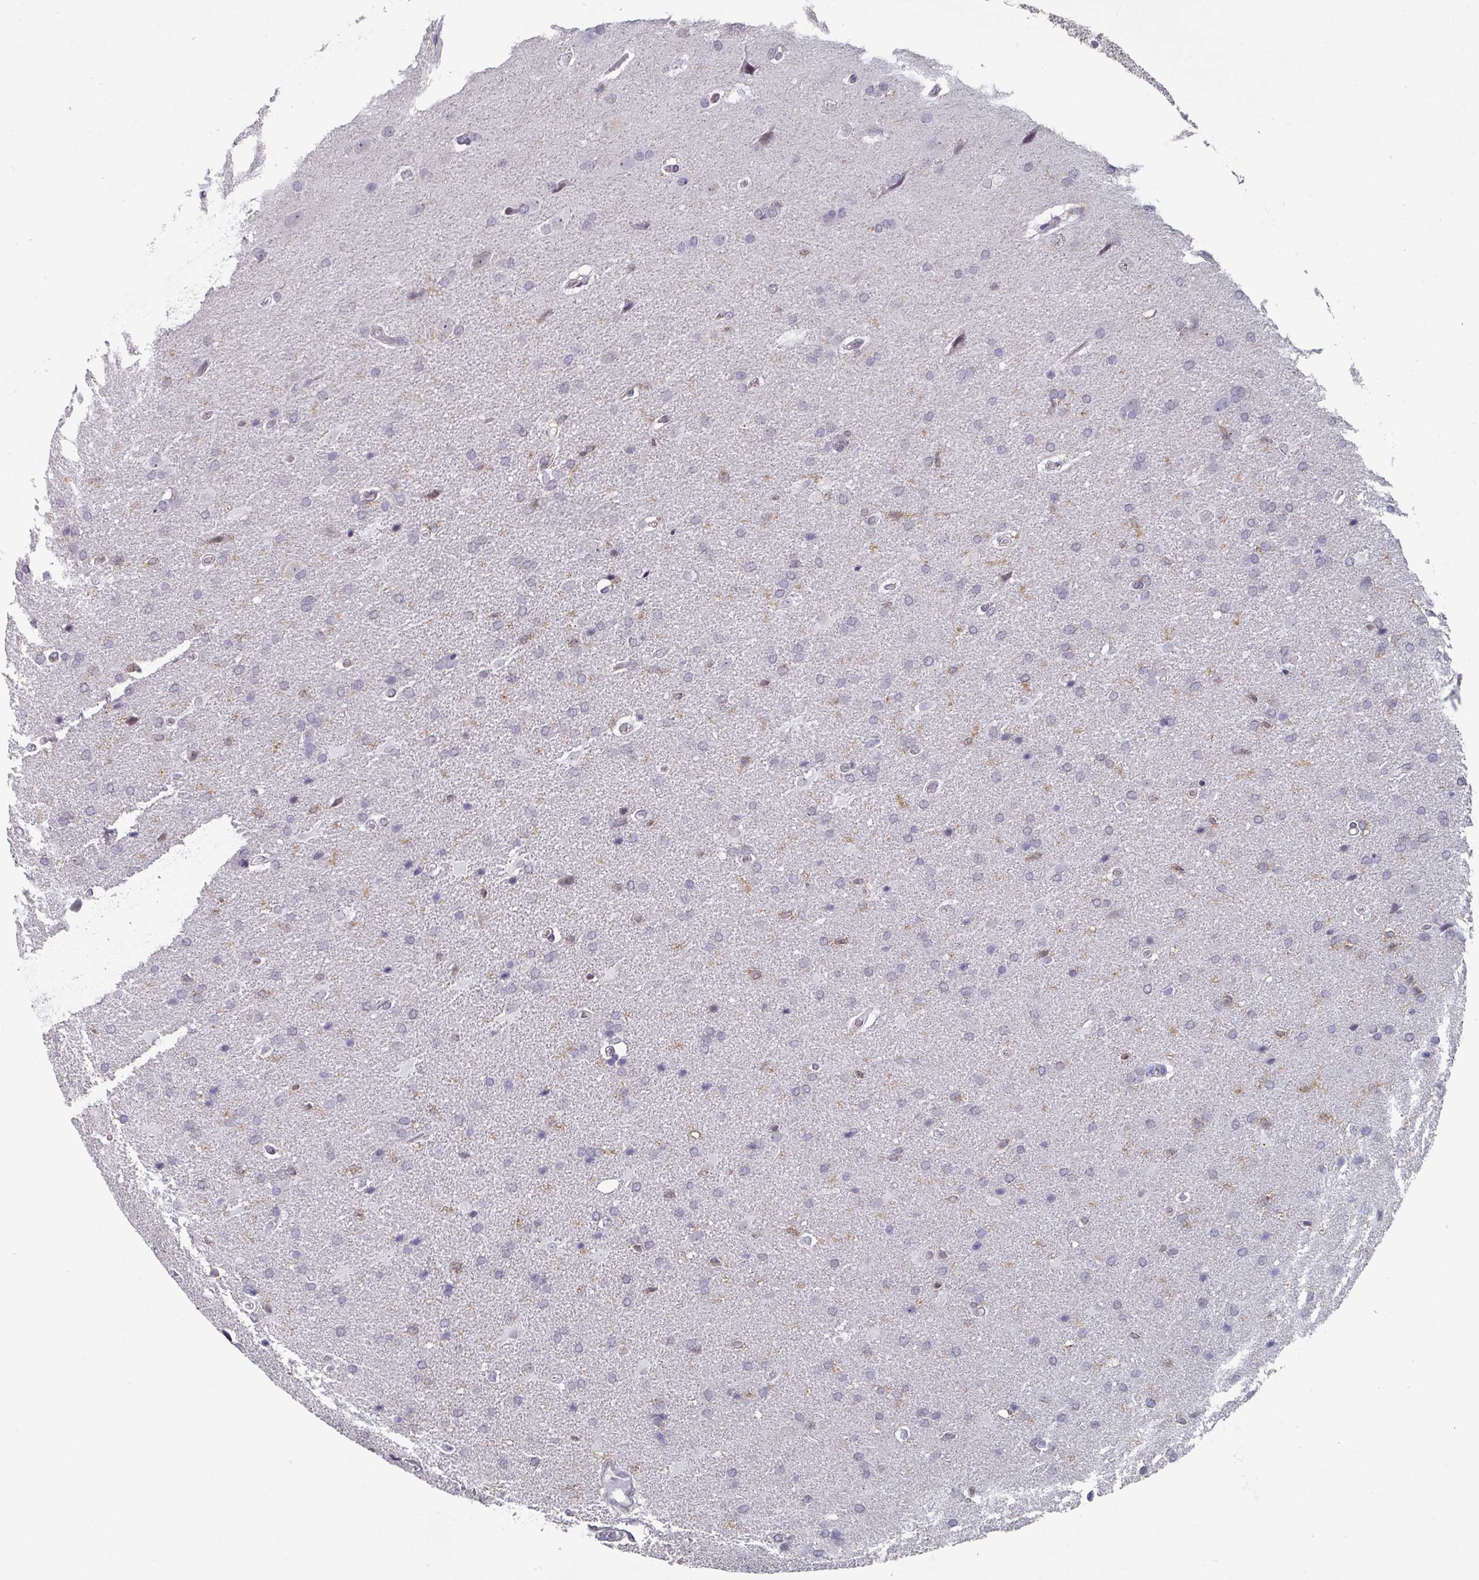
{"staining": {"intensity": "weak", "quantity": "<25%", "location": "cytoplasmic/membranous"}, "tissue": "glioma", "cell_type": "Tumor cells", "image_type": "cancer", "snomed": [{"axis": "morphology", "description": "Glioma, malignant, High grade"}, {"axis": "topography", "description": "Brain"}], "caption": "A high-resolution micrograph shows IHC staining of glioma, which shows no significant expression in tumor cells. (Brightfield microscopy of DAB (3,3'-diaminobenzidine) immunohistochemistry at high magnification).", "gene": "RASAL3", "patient": {"sex": "male", "age": 56}}